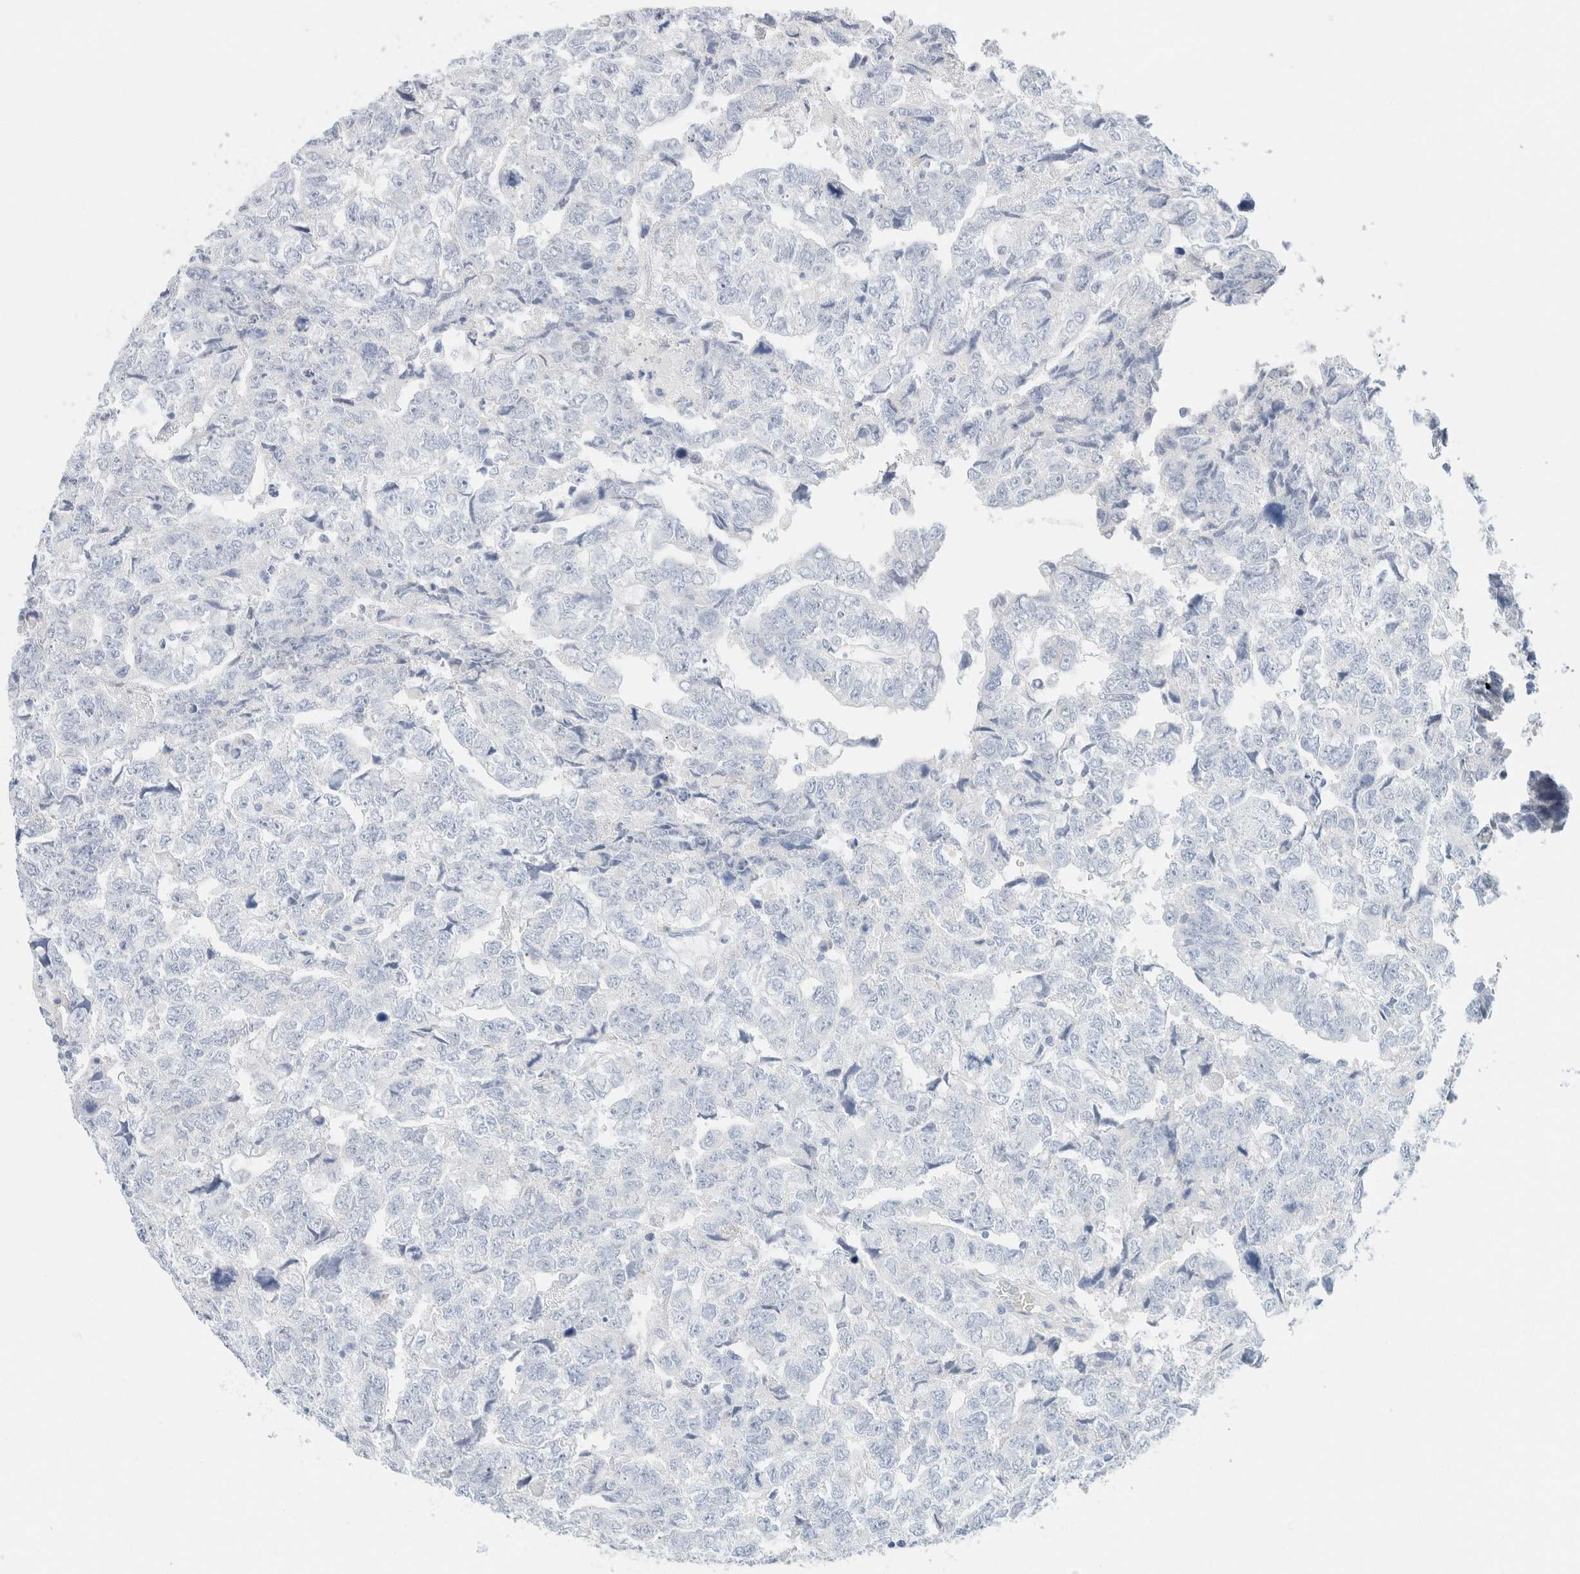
{"staining": {"intensity": "negative", "quantity": "none", "location": "none"}, "tissue": "testis cancer", "cell_type": "Tumor cells", "image_type": "cancer", "snomed": [{"axis": "morphology", "description": "Carcinoma, Embryonal, NOS"}, {"axis": "topography", "description": "Testis"}], "caption": "Immunohistochemistry micrograph of neoplastic tissue: human testis cancer (embryonal carcinoma) stained with DAB (3,3'-diaminobenzidine) demonstrates no significant protein expression in tumor cells.", "gene": "KRT20", "patient": {"sex": "male", "age": 36}}